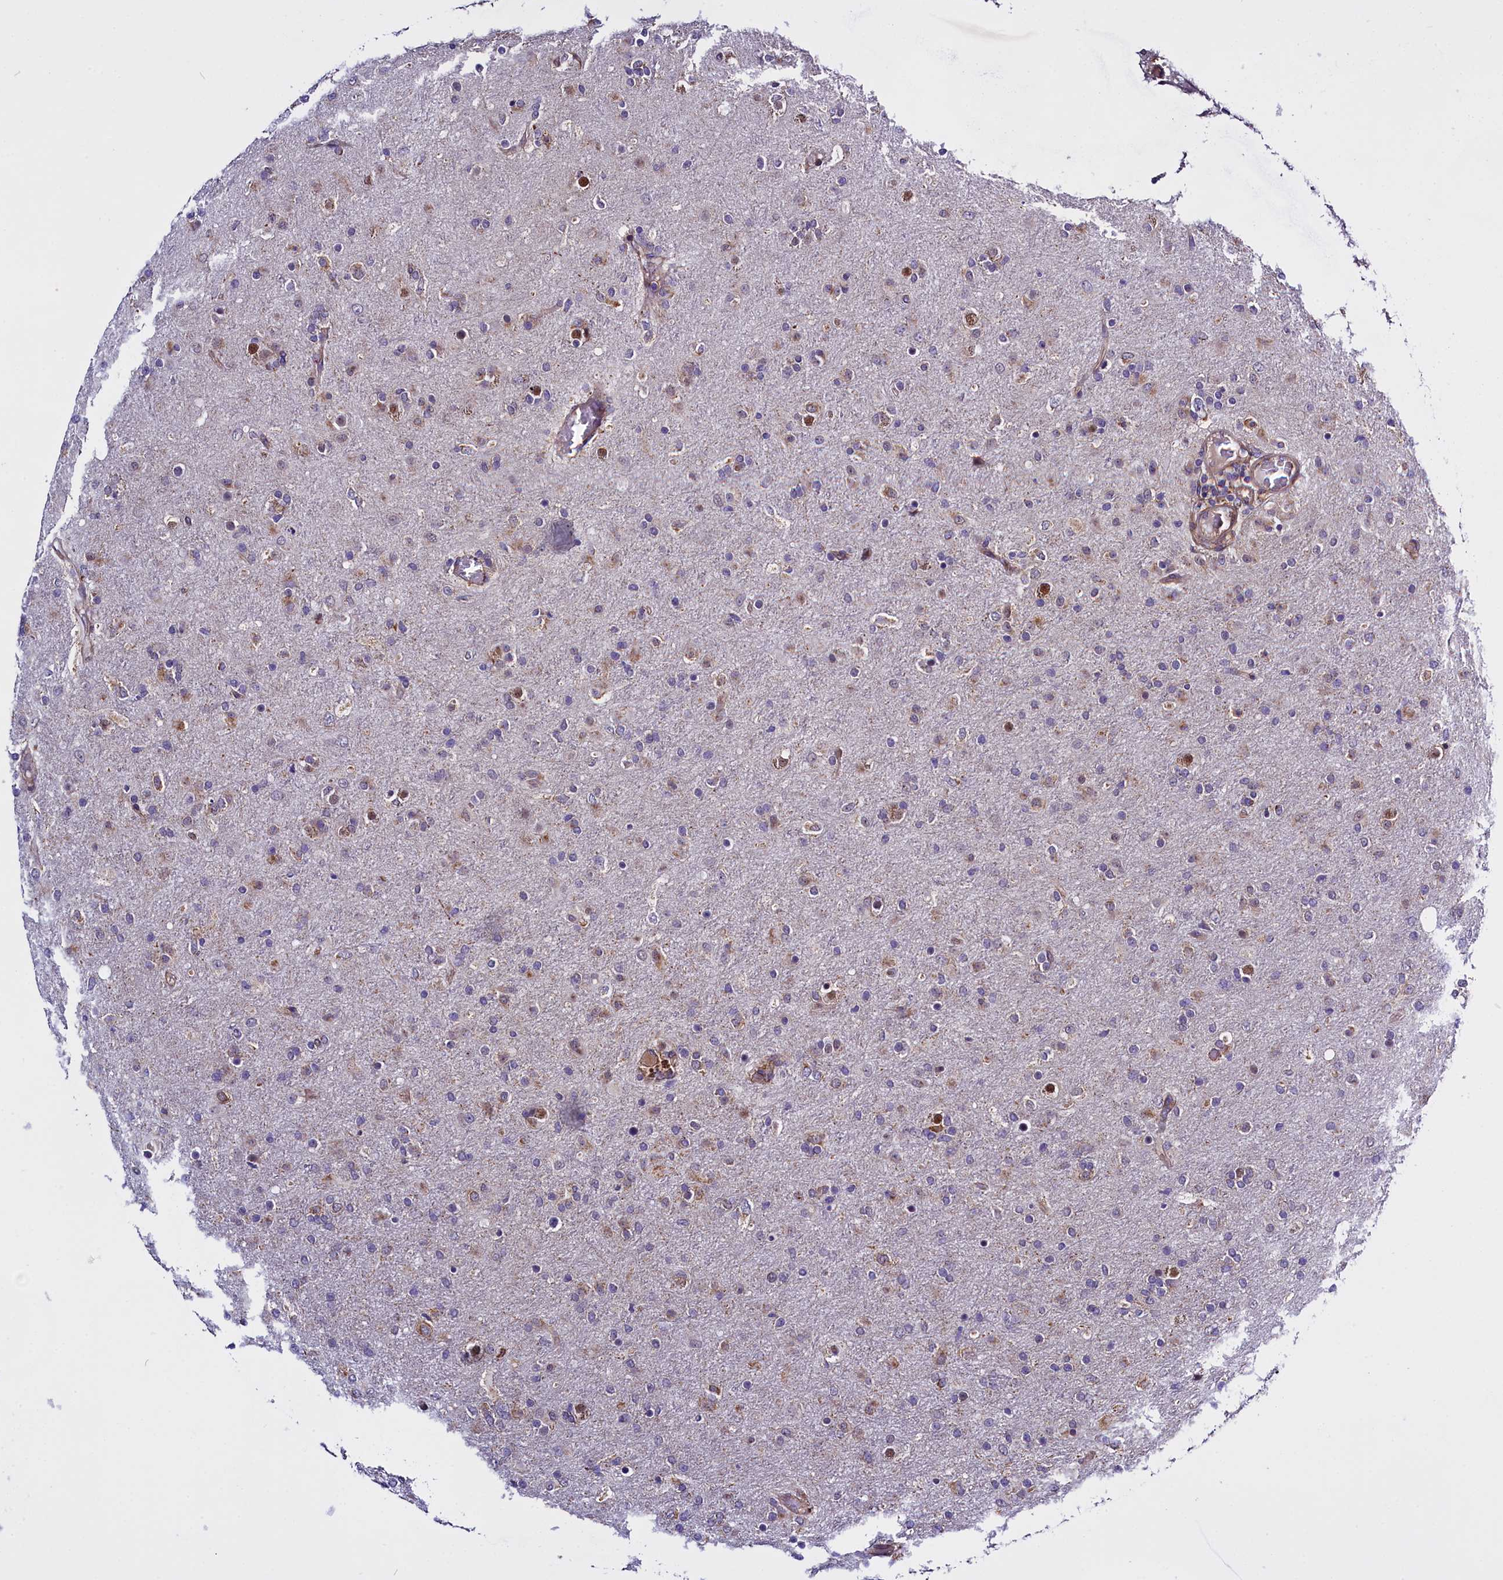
{"staining": {"intensity": "moderate", "quantity": "<25%", "location": "nuclear"}, "tissue": "glioma", "cell_type": "Tumor cells", "image_type": "cancer", "snomed": [{"axis": "morphology", "description": "Glioma, malignant, Low grade"}, {"axis": "topography", "description": "Brain"}], "caption": "Protein staining demonstrates moderate nuclear expression in approximately <25% of tumor cells in glioma.", "gene": "UACA", "patient": {"sex": "male", "age": 65}}